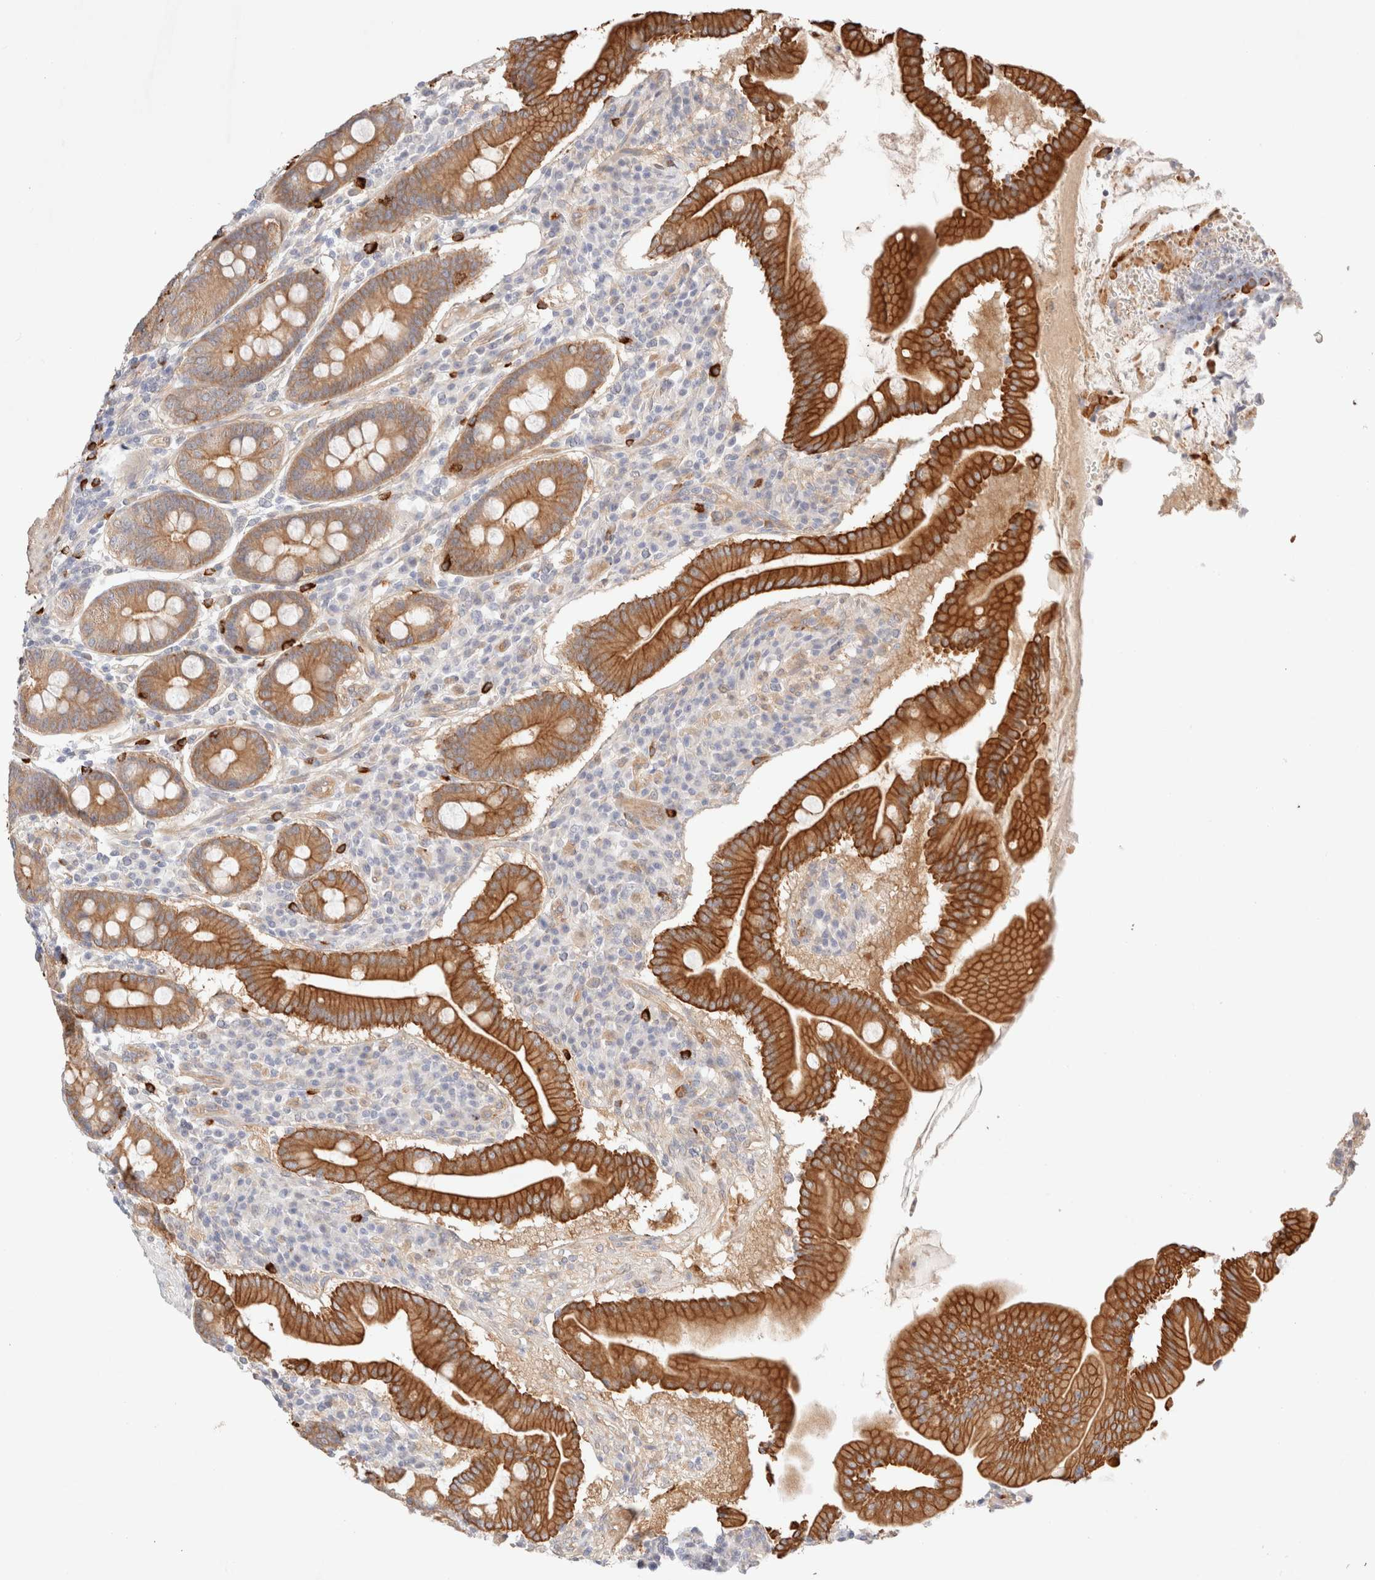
{"staining": {"intensity": "strong", "quantity": ">75%", "location": "cytoplasmic/membranous"}, "tissue": "duodenum", "cell_type": "Glandular cells", "image_type": "normal", "snomed": [{"axis": "morphology", "description": "Normal tissue, NOS"}, {"axis": "topography", "description": "Duodenum"}], "caption": "The micrograph reveals immunohistochemical staining of normal duodenum. There is strong cytoplasmic/membranous expression is identified in approximately >75% of glandular cells. (DAB IHC with brightfield microscopy, high magnification).", "gene": "NIBAN2", "patient": {"sex": "male", "age": 50}}